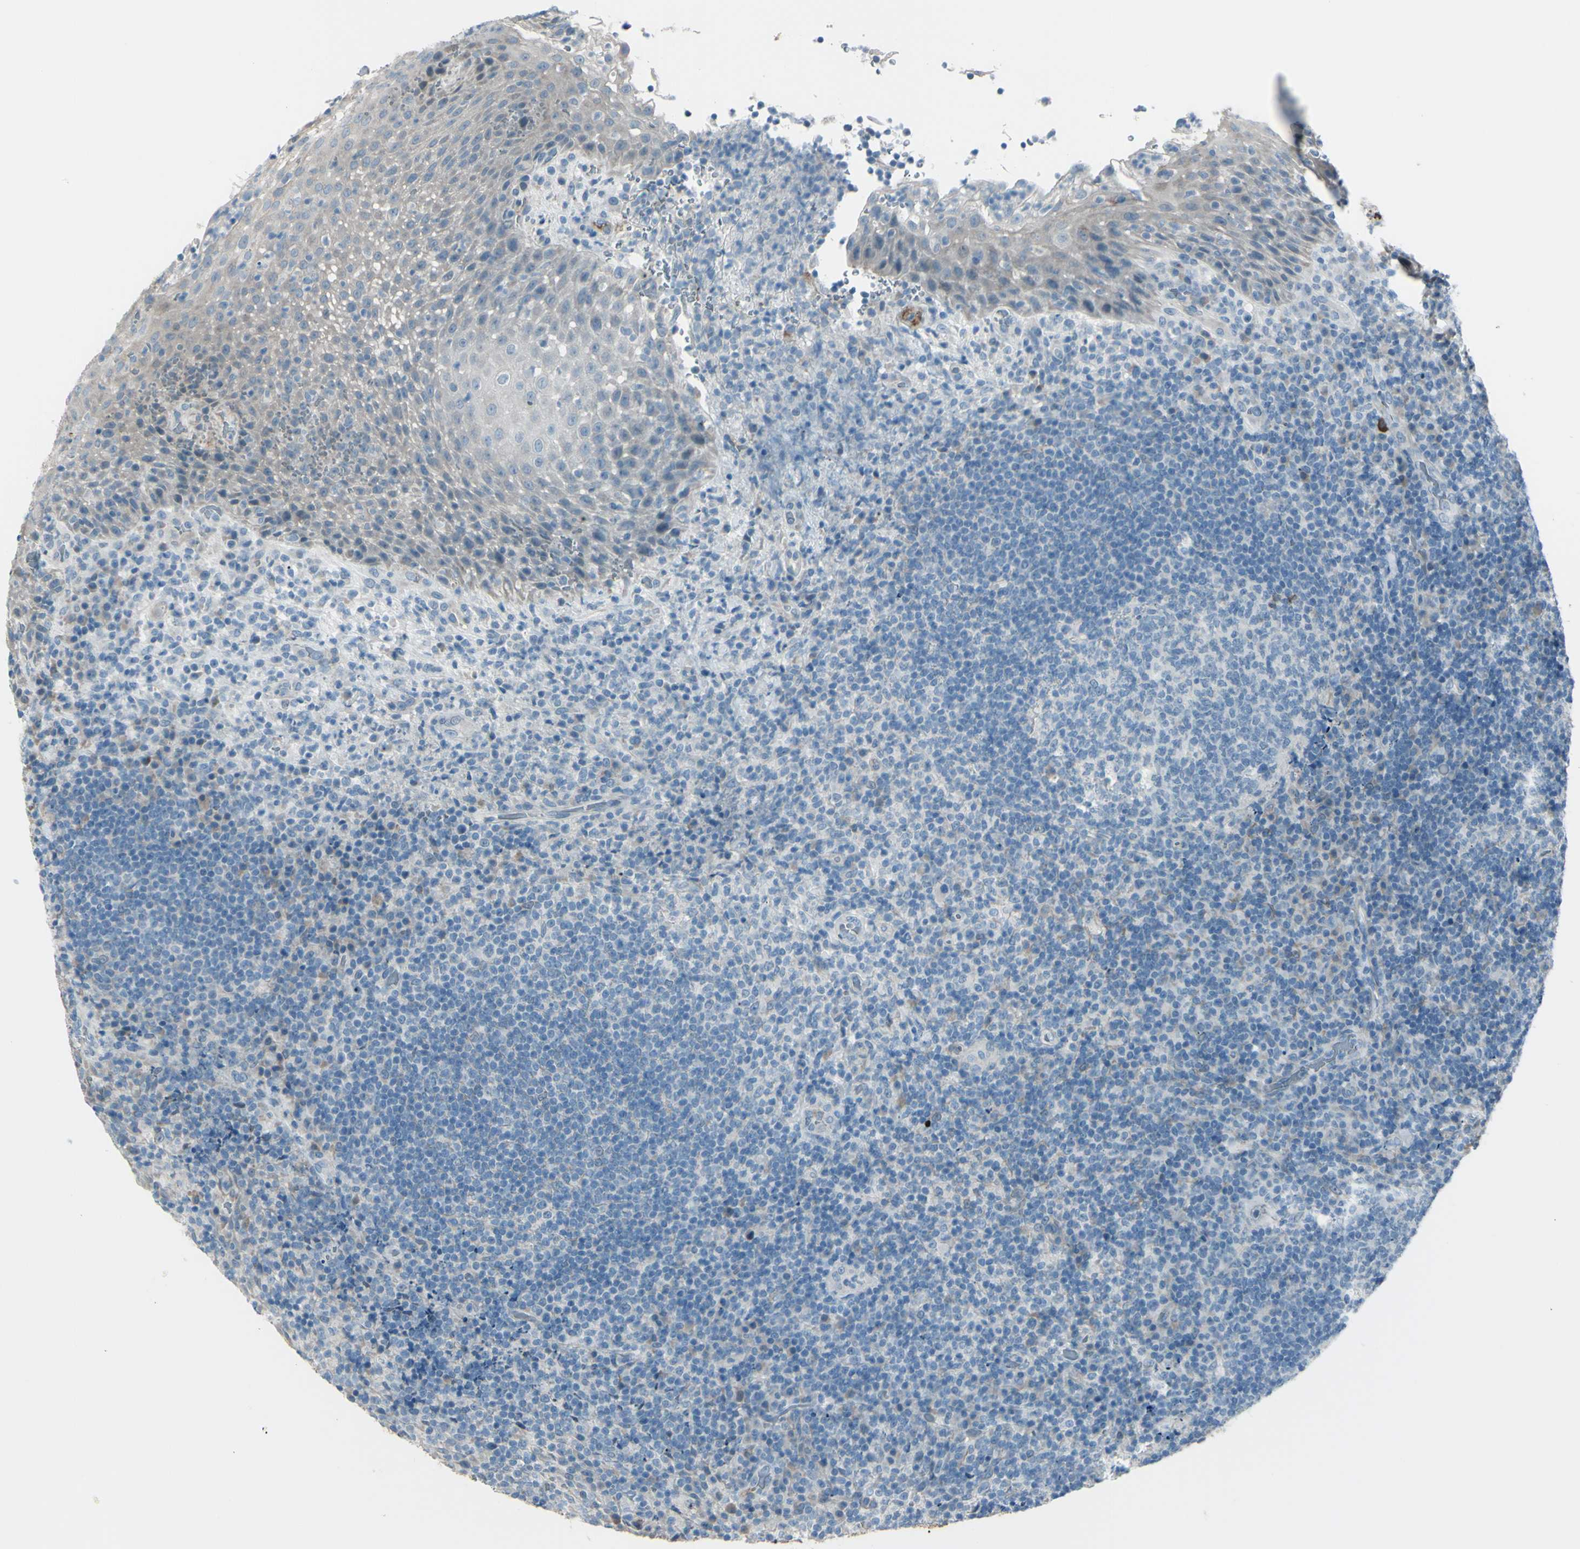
{"staining": {"intensity": "negative", "quantity": "none", "location": "none"}, "tissue": "lymphoma", "cell_type": "Tumor cells", "image_type": "cancer", "snomed": [{"axis": "morphology", "description": "Malignant lymphoma, non-Hodgkin's type, High grade"}, {"axis": "topography", "description": "Tonsil"}], "caption": "The image displays no significant staining in tumor cells of lymphoma.", "gene": "GPR34", "patient": {"sex": "female", "age": 36}}